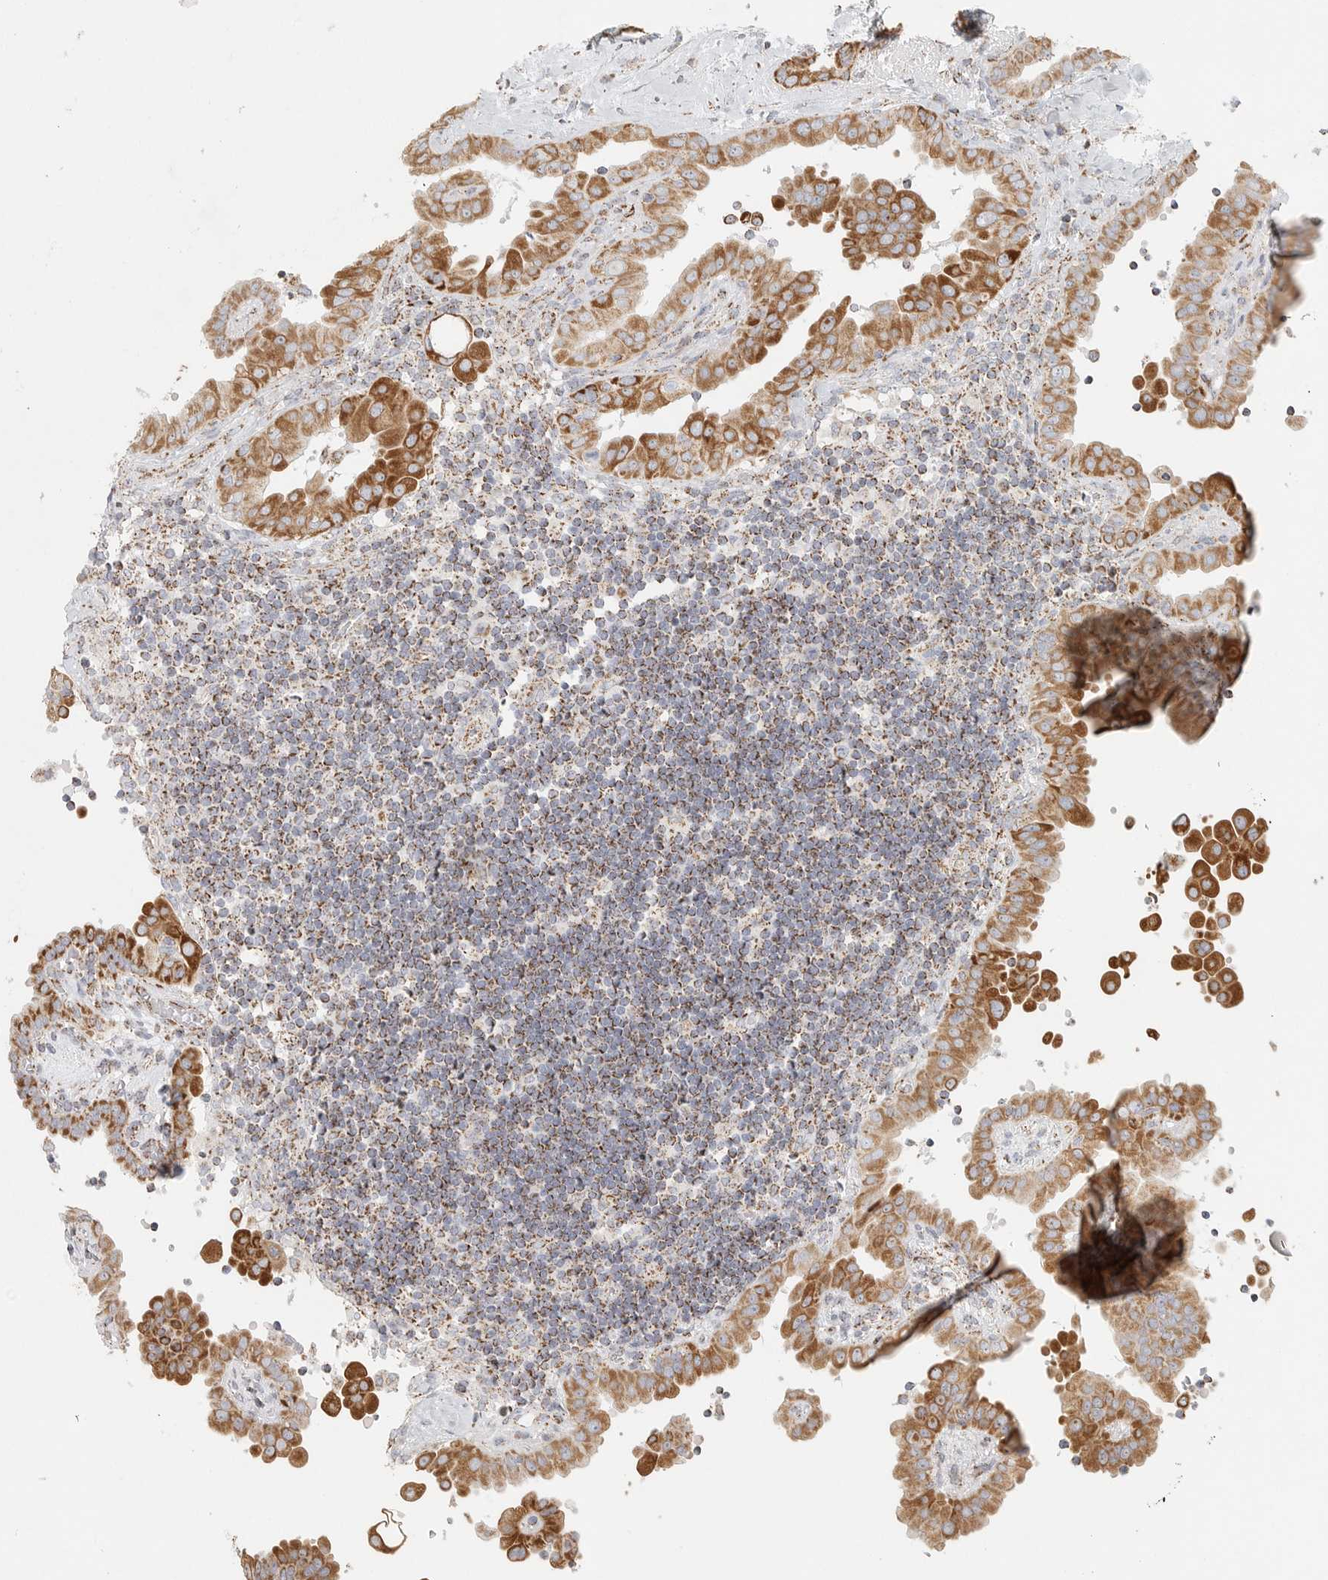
{"staining": {"intensity": "moderate", "quantity": ">75%", "location": "cytoplasmic/membranous"}, "tissue": "thyroid cancer", "cell_type": "Tumor cells", "image_type": "cancer", "snomed": [{"axis": "morphology", "description": "Papillary adenocarcinoma, NOS"}, {"axis": "topography", "description": "Thyroid gland"}], "caption": "Protein staining demonstrates moderate cytoplasmic/membranous positivity in about >75% of tumor cells in thyroid cancer (papillary adenocarcinoma).", "gene": "SLC25A26", "patient": {"sex": "male", "age": 33}}